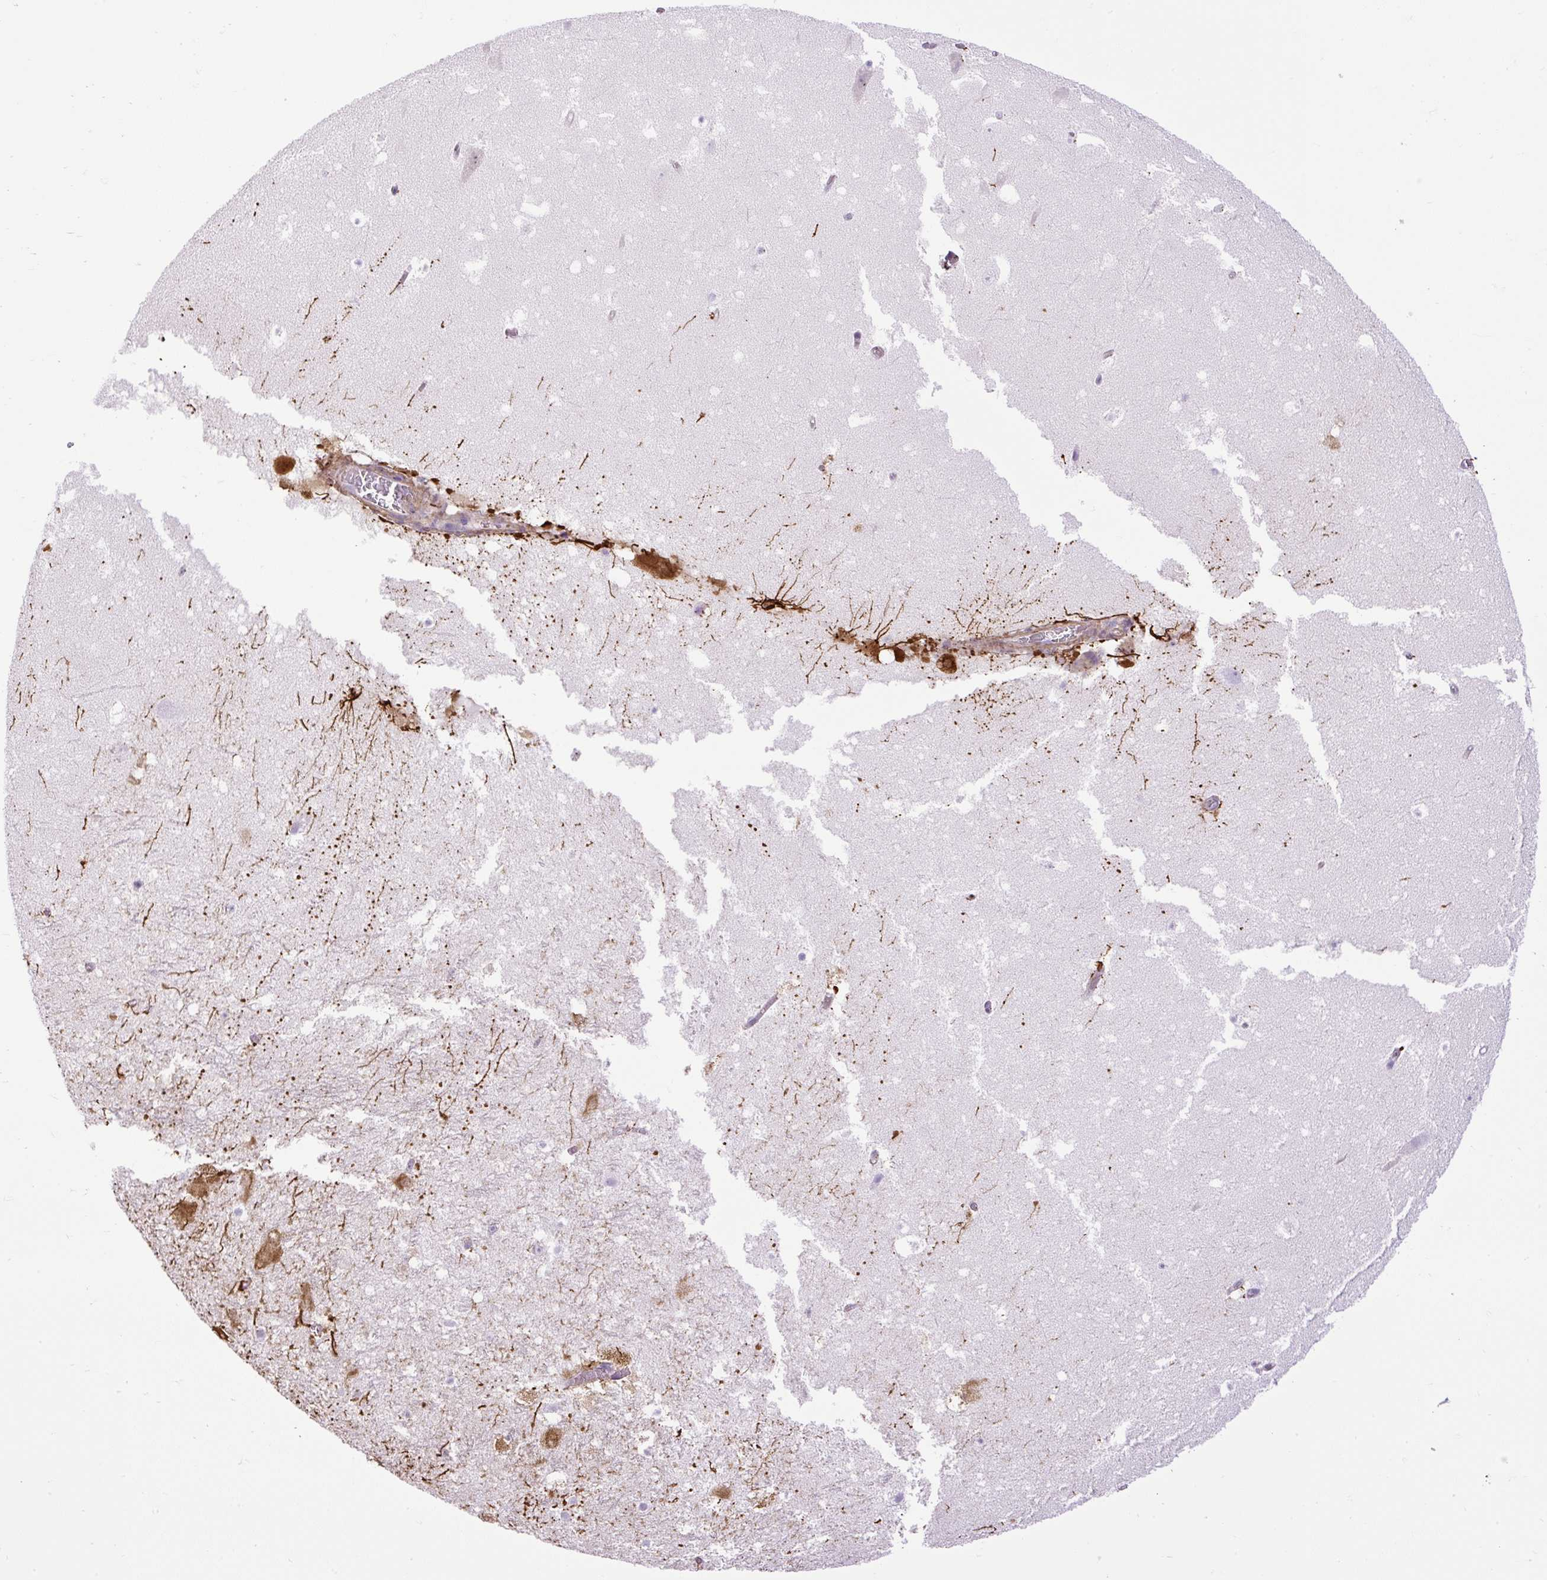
{"staining": {"intensity": "strong", "quantity": "<25%", "location": "cytoplasmic/membranous"}, "tissue": "hippocampus", "cell_type": "Glial cells", "image_type": "normal", "snomed": [{"axis": "morphology", "description": "Normal tissue, NOS"}, {"axis": "topography", "description": "Hippocampus"}], "caption": "Immunohistochemistry photomicrograph of unremarkable human hippocampus stained for a protein (brown), which displays medium levels of strong cytoplasmic/membranous staining in approximately <25% of glial cells.", "gene": "VWA7", "patient": {"sex": "female", "age": 42}}